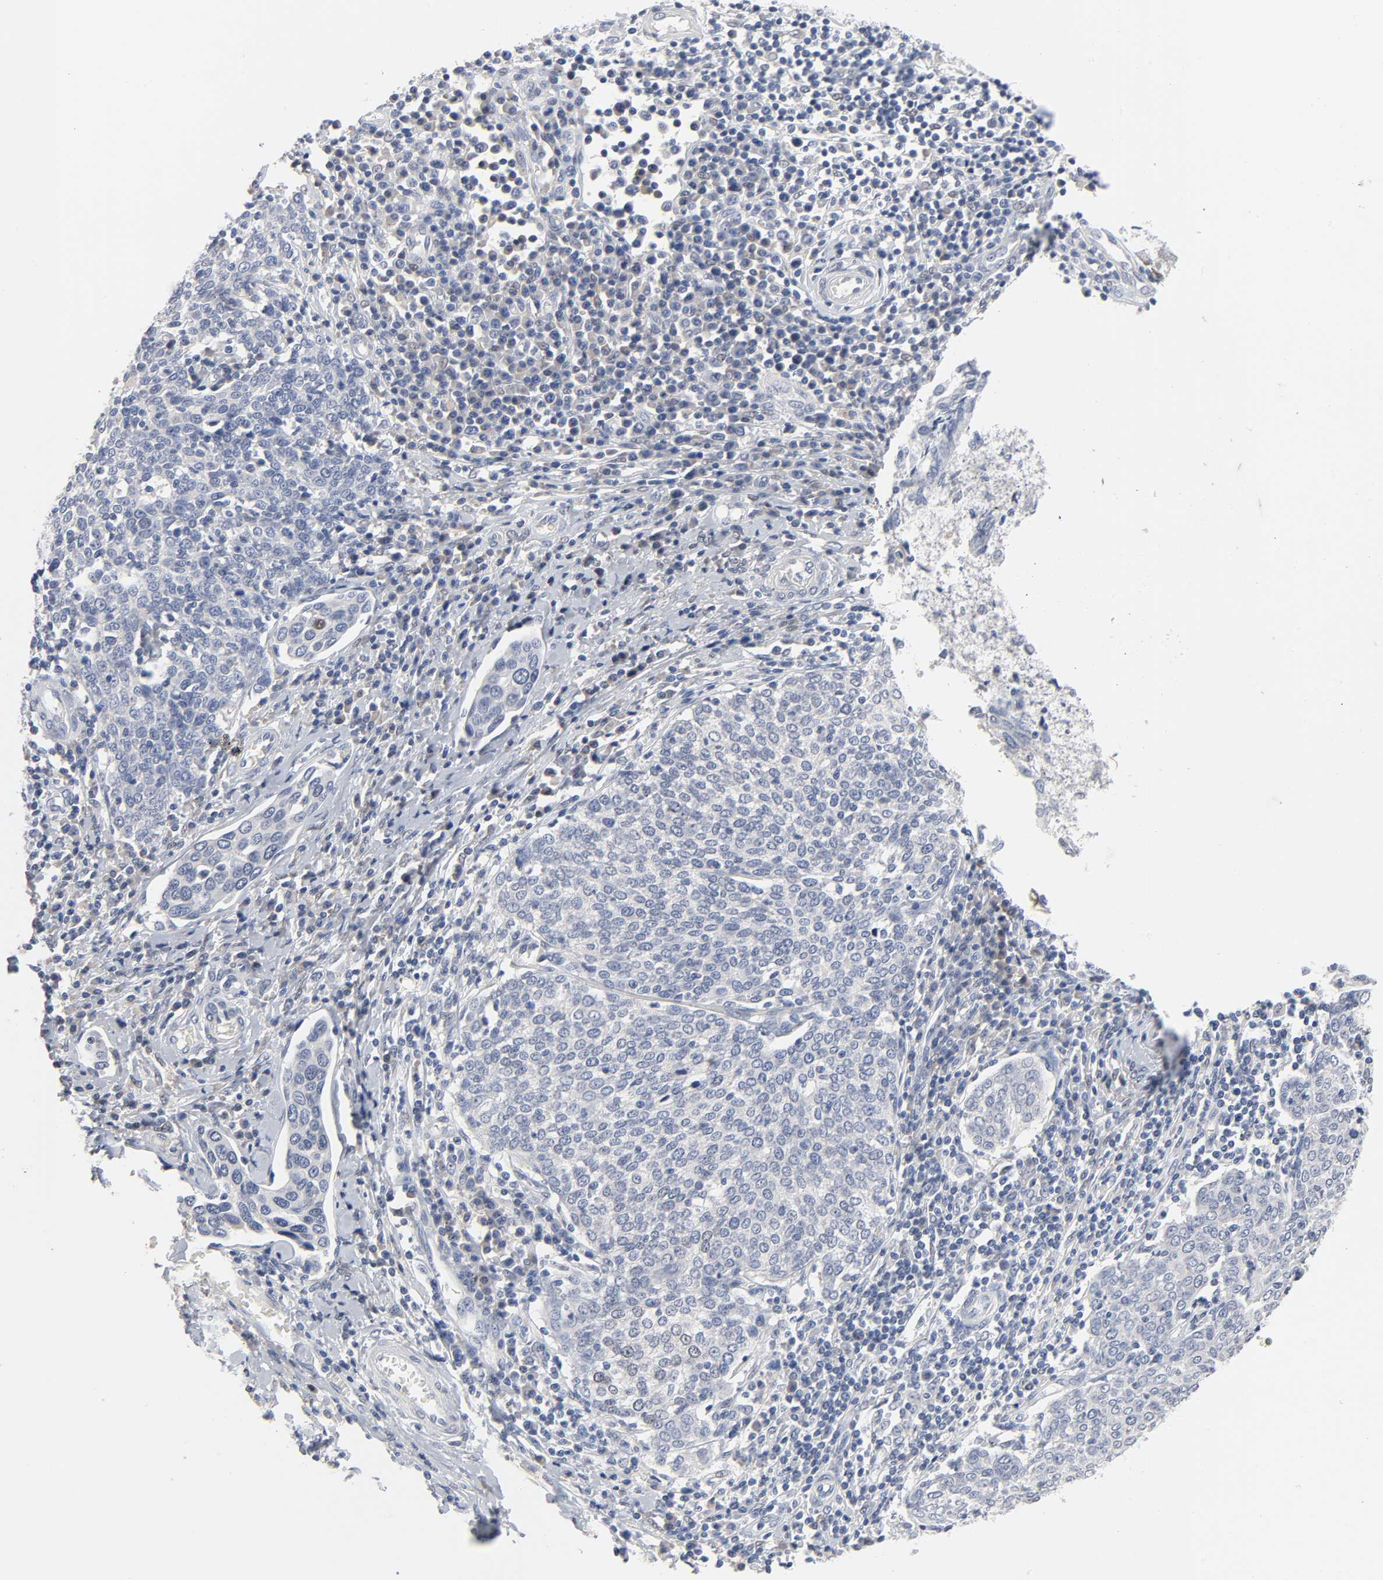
{"staining": {"intensity": "negative", "quantity": "none", "location": "none"}, "tissue": "cervical cancer", "cell_type": "Tumor cells", "image_type": "cancer", "snomed": [{"axis": "morphology", "description": "Squamous cell carcinoma, NOS"}, {"axis": "topography", "description": "Cervix"}], "caption": "Human cervical cancer (squamous cell carcinoma) stained for a protein using IHC shows no expression in tumor cells.", "gene": "SALL2", "patient": {"sex": "female", "age": 40}}